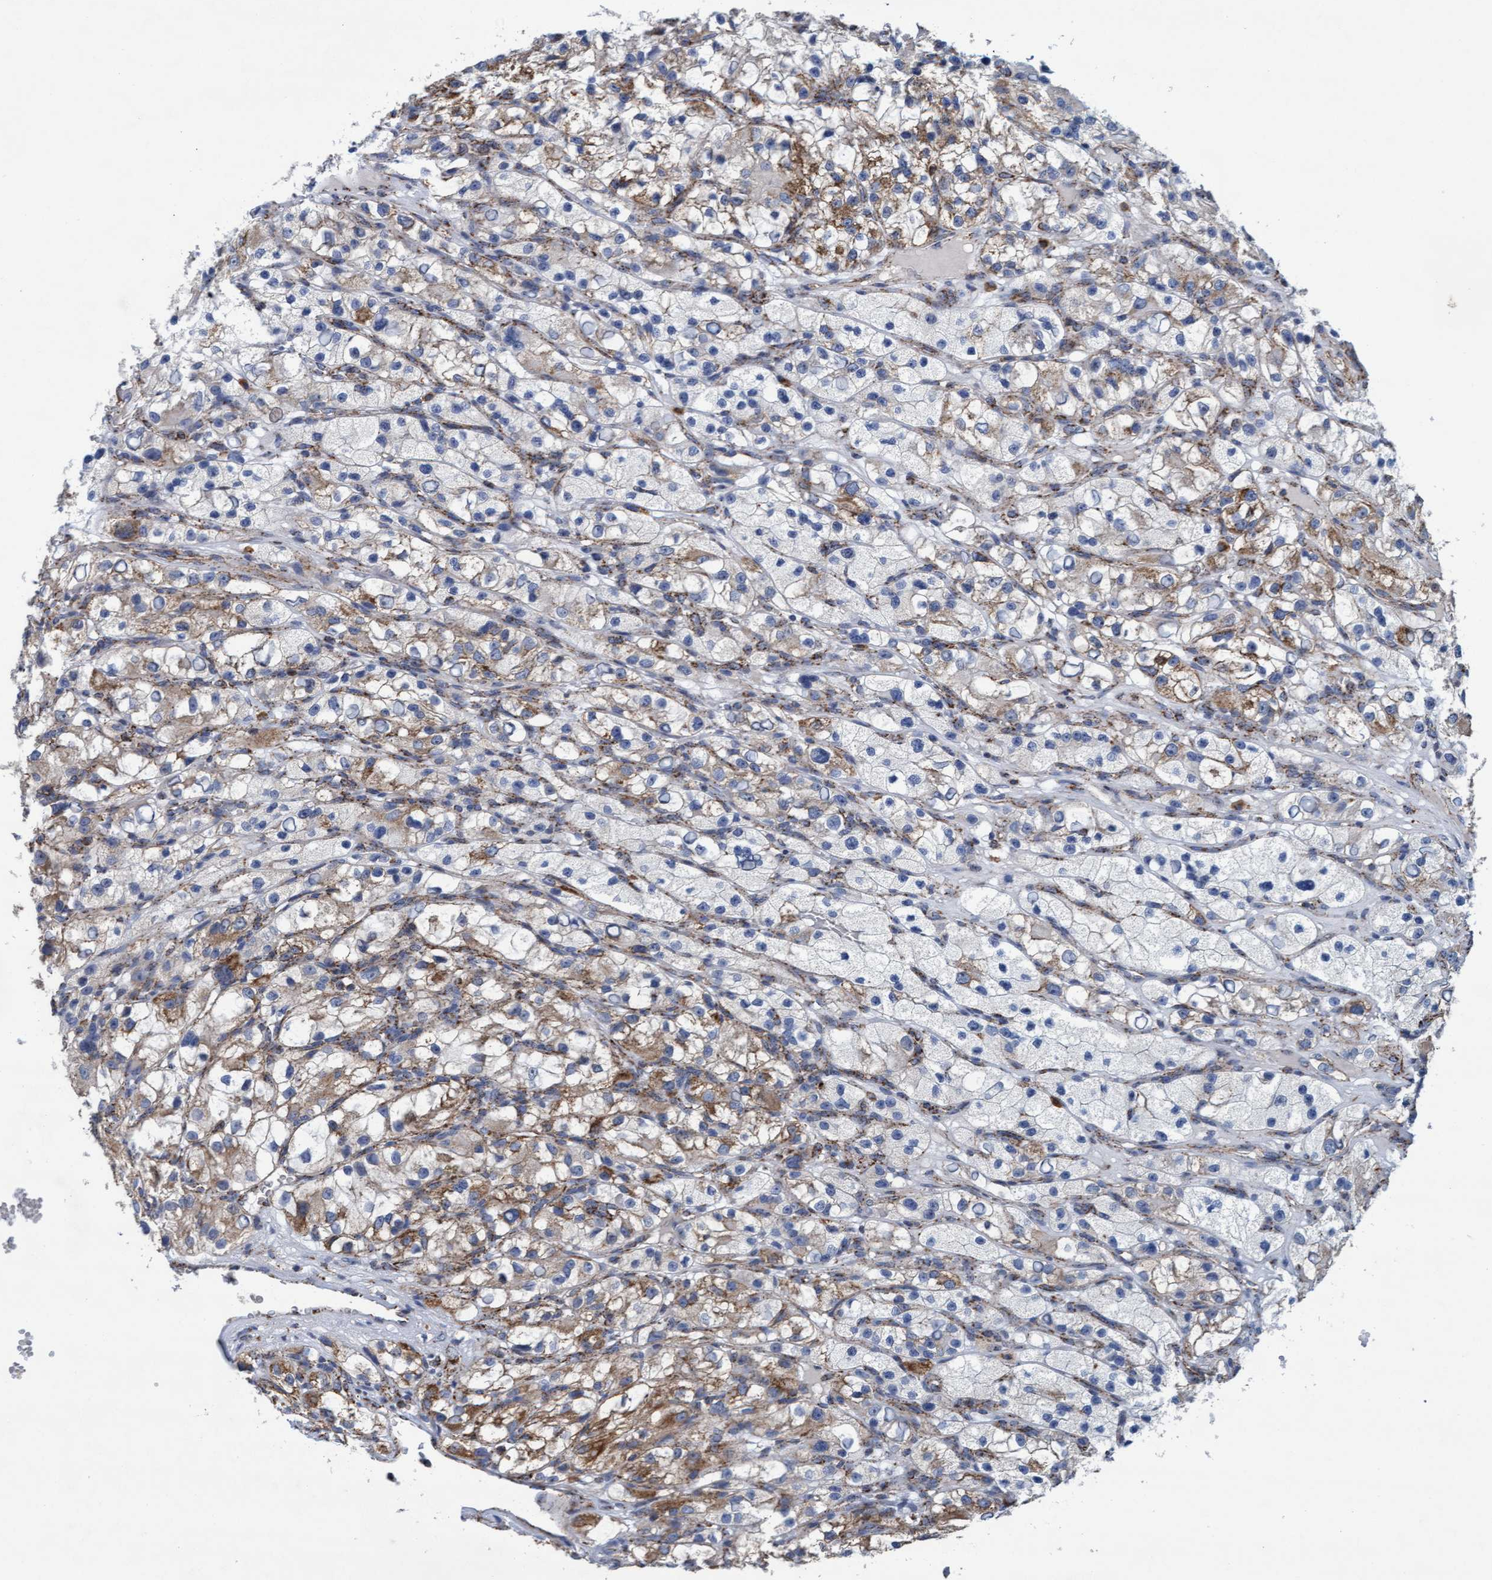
{"staining": {"intensity": "moderate", "quantity": ">75%", "location": "cytoplasmic/membranous"}, "tissue": "renal cancer", "cell_type": "Tumor cells", "image_type": "cancer", "snomed": [{"axis": "morphology", "description": "Adenocarcinoma, NOS"}, {"axis": "topography", "description": "Kidney"}], "caption": "Immunohistochemistry of renal cancer displays medium levels of moderate cytoplasmic/membranous expression in approximately >75% of tumor cells.", "gene": "MRPL38", "patient": {"sex": "female", "age": 57}}